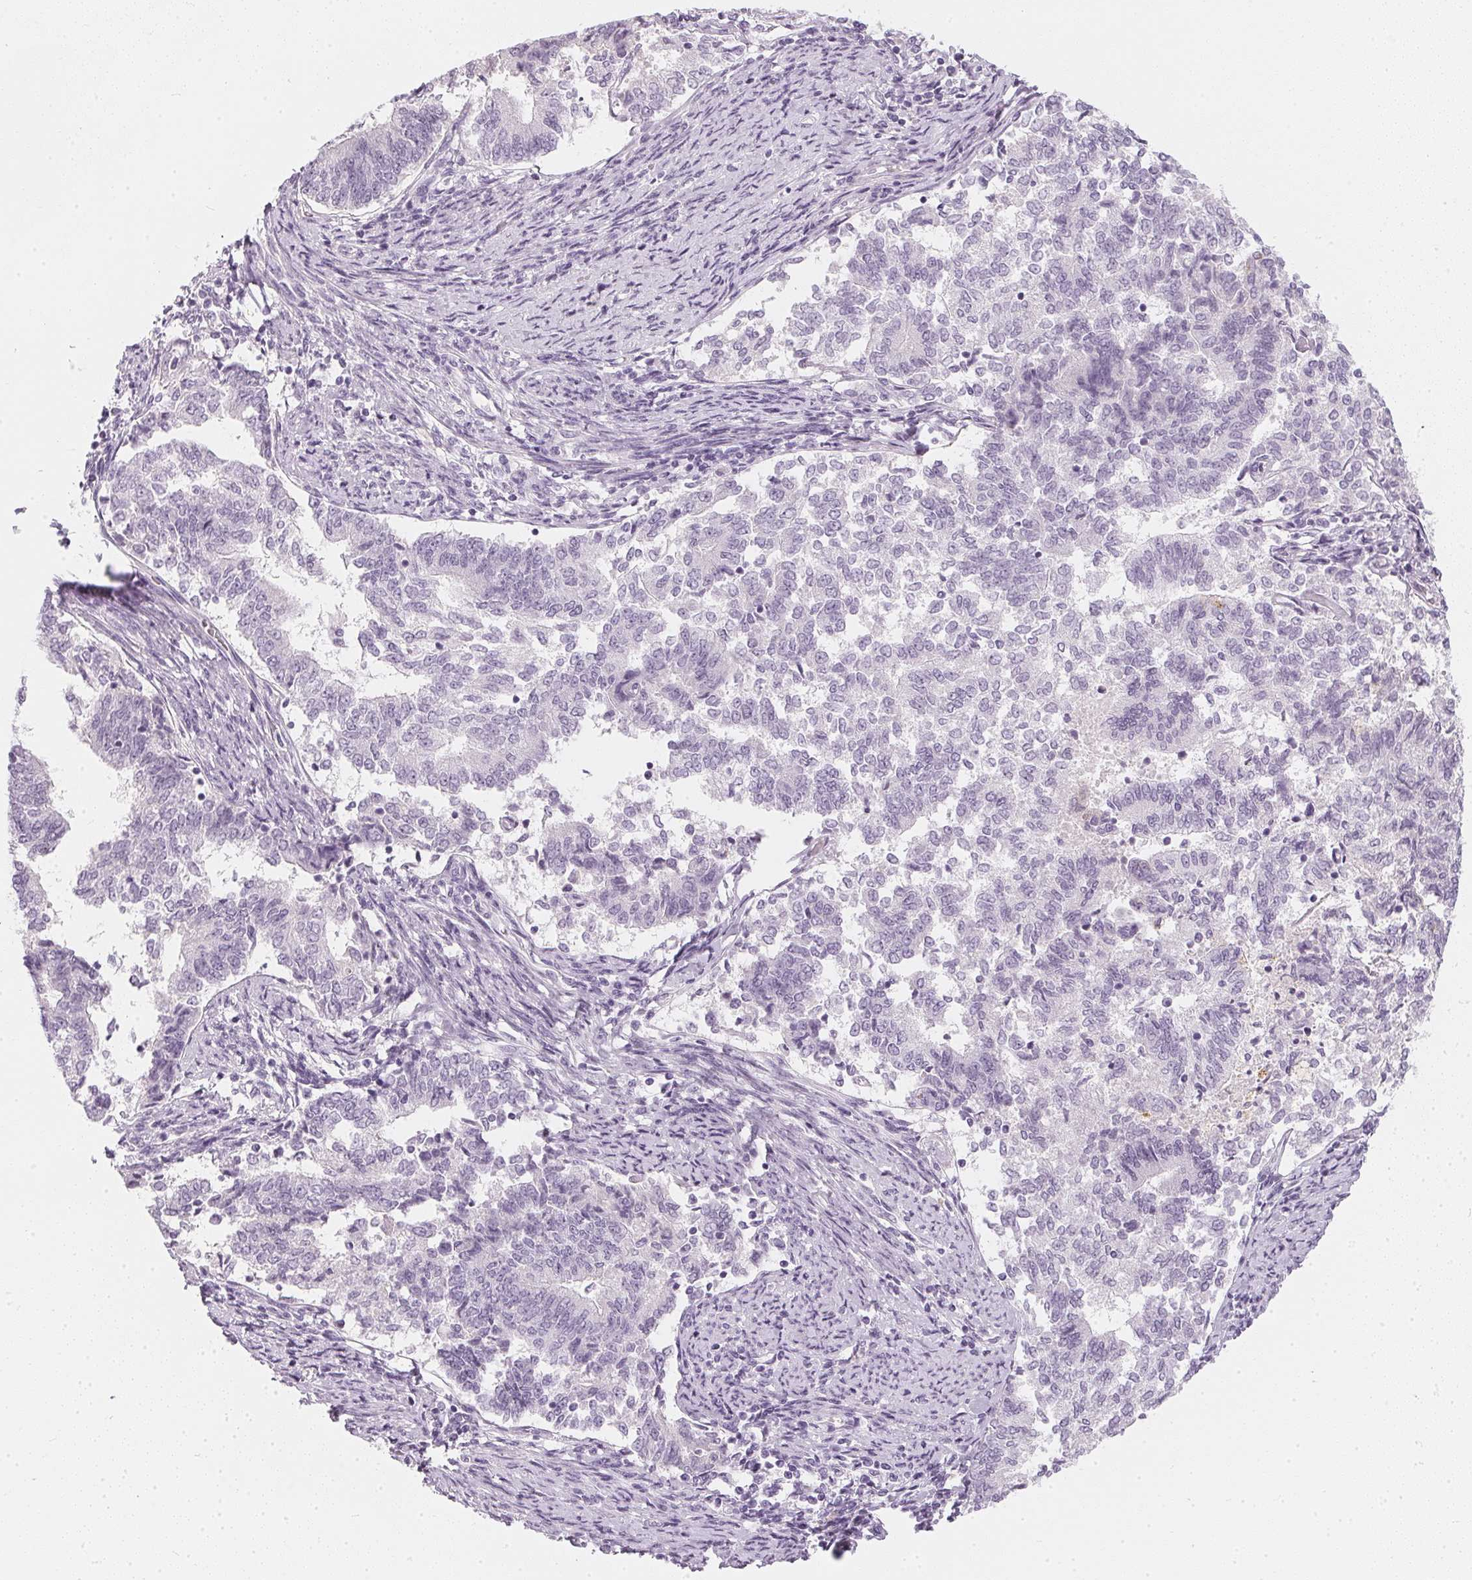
{"staining": {"intensity": "negative", "quantity": "none", "location": "none"}, "tissue": "endometrial cancer", "cell_type": "Tumor cells", "image_type": "cancer", "snomed": [{"axis": "morphology", "description": "Adenocarcinoma, NOS"}, {"axis": "topography", "description": "Endometrium"}], "caption": "IHC of endometrial cancer (adenocarcinoma) displays no expression in tumor cells. The staining was performed using DAB to visualize the protein expression in brown, while the nuclei were stained in blue with hematoxylin (Magnification: 20x).", "gene": "CHST4", "patient": {"sex": "female", "age": 65}}